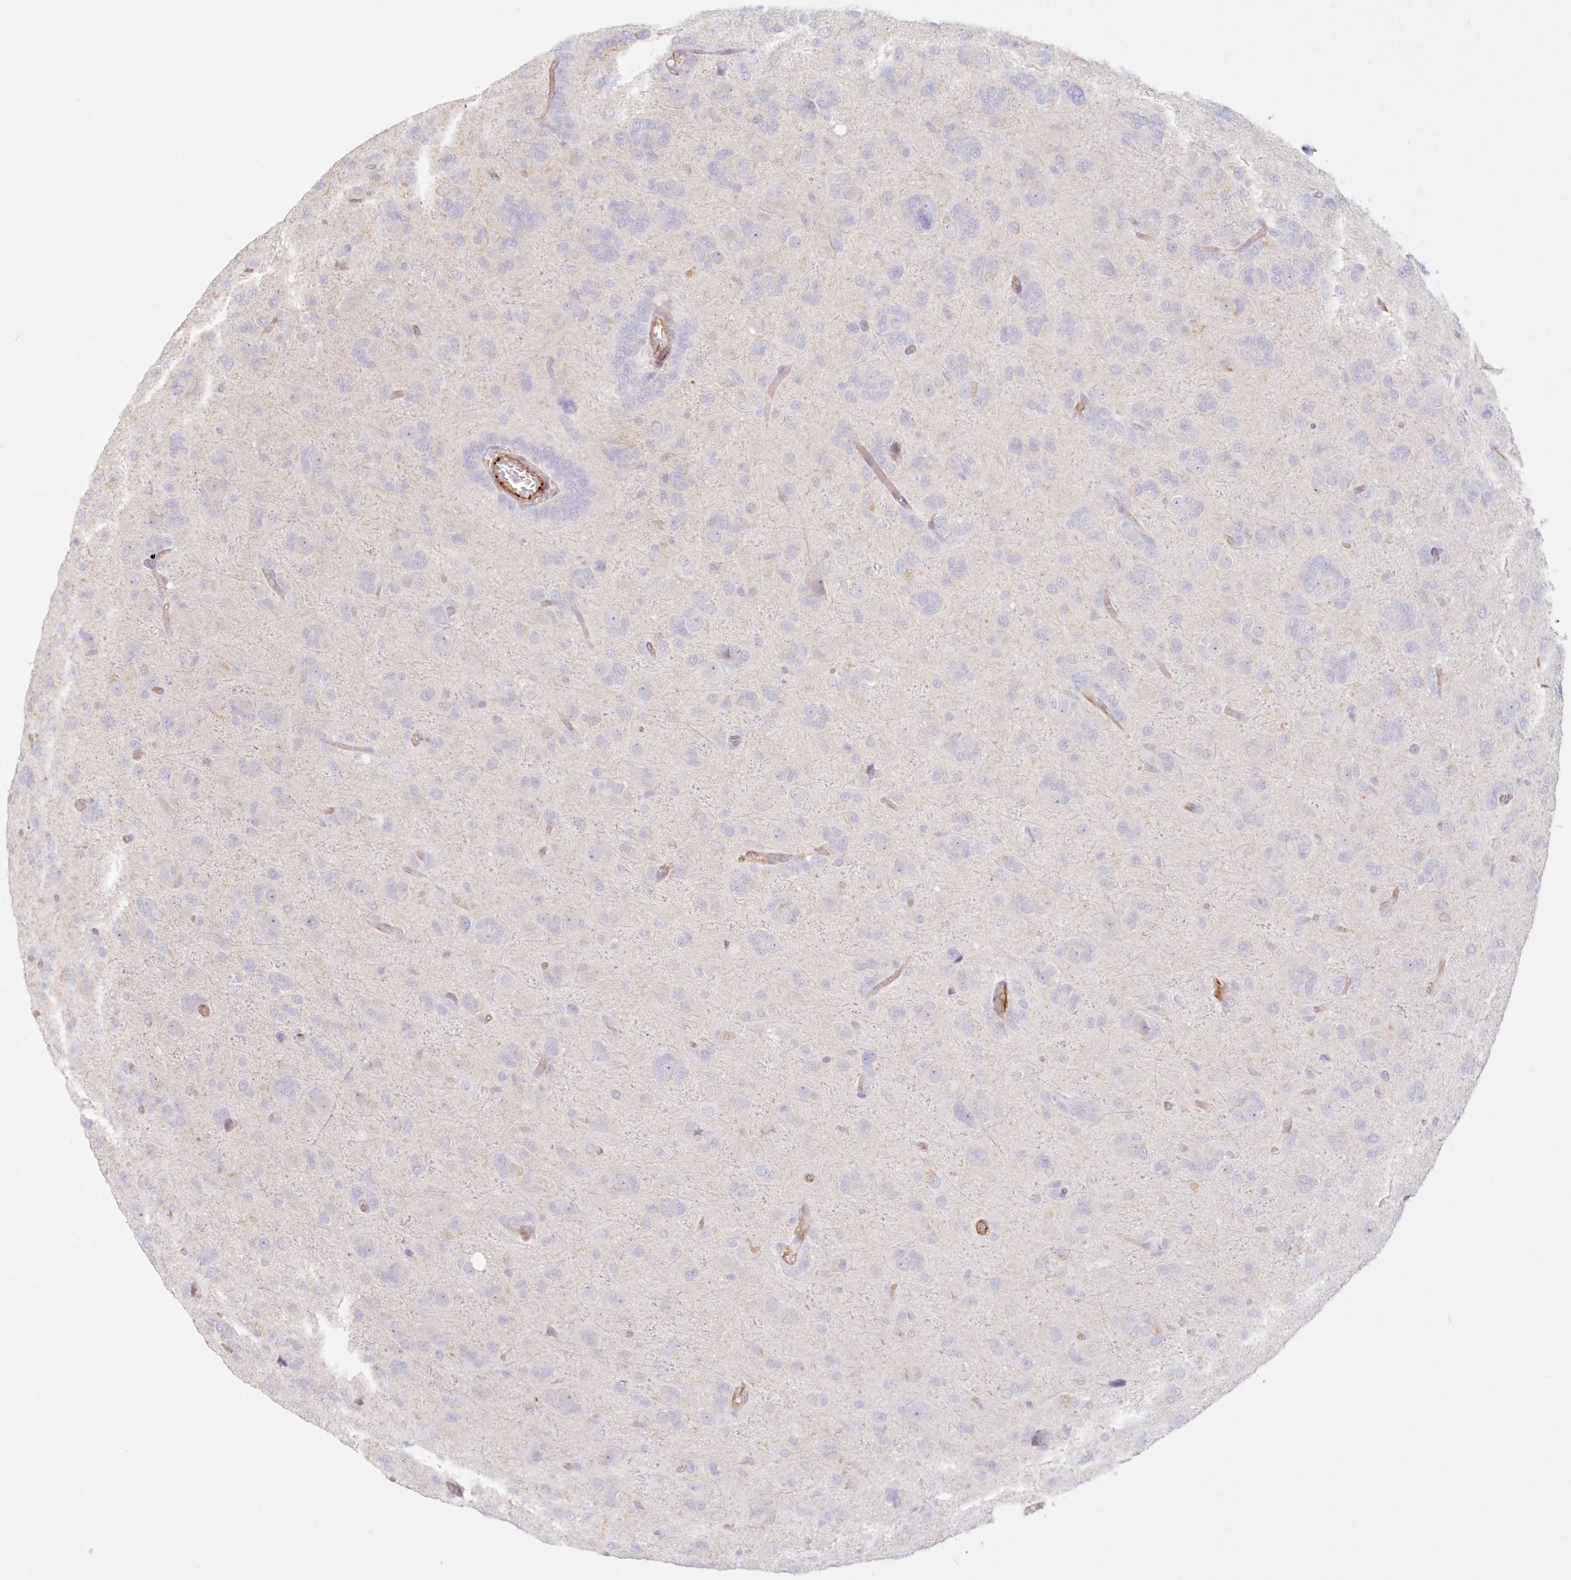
{"staining": {"intensity": "negative", "quantity": "none", "location": "none"}, "tissue": "glioma", "cell_type": "Tumor cells", "image_type": "cancer", "snomed": [{"axis": "morphology", "description": "Glioma, malignant, High grade"}, {"axis": "topography", "description": "Brain"}], "caption": "Immunohistochemistry image of human glioma stained for a protein (brown), which demonstrates no staining in tumor cells.", "gene": "DMRTB1", "patient": {"sex": "female", "age": 59}}